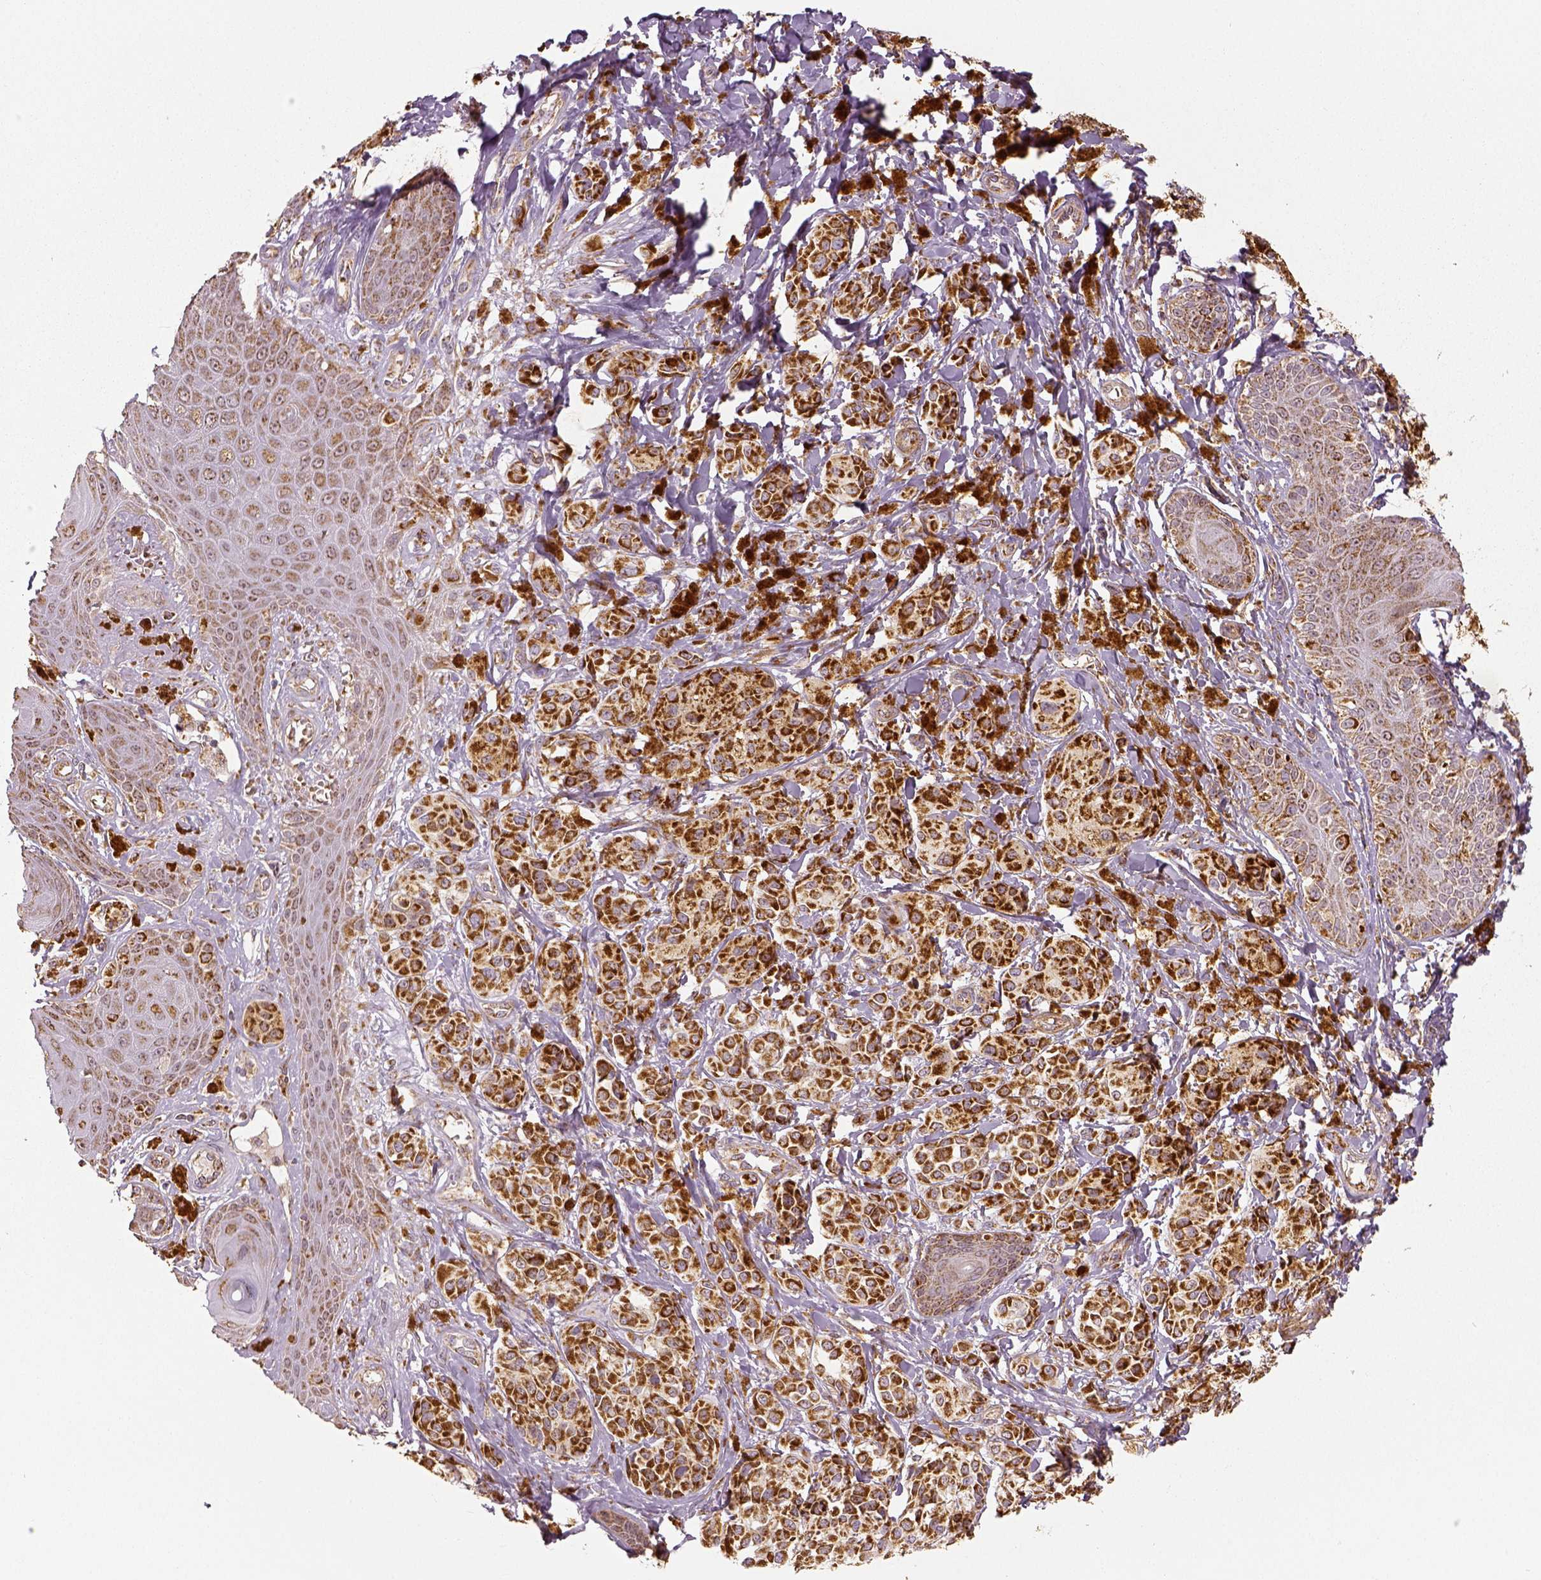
{"staining": {"intensity": "strong", "quantity": ">75%", "location": "cytoplasmic/membranous"}, "tissue": "melanoma", "cell_type": "Tumor cells", "image_type": "cancer", "snomed": [{"axis": "morphology", "description": "Malignant melanoma, NOS"}, {"axis": "topography", "description": "Skin"}], "caption": "A brown stain labels strong cytoplasmic/membranous expression of a protein in malignant melanoma tumor cells. The staining was performed using DAB to visualize the protein expression in brown, while the nuclei were stained in blue with hematoxylin (Magnification: 20x).", "gene": "PGAM5", "patient": {"sex": "female", "age": 80}}